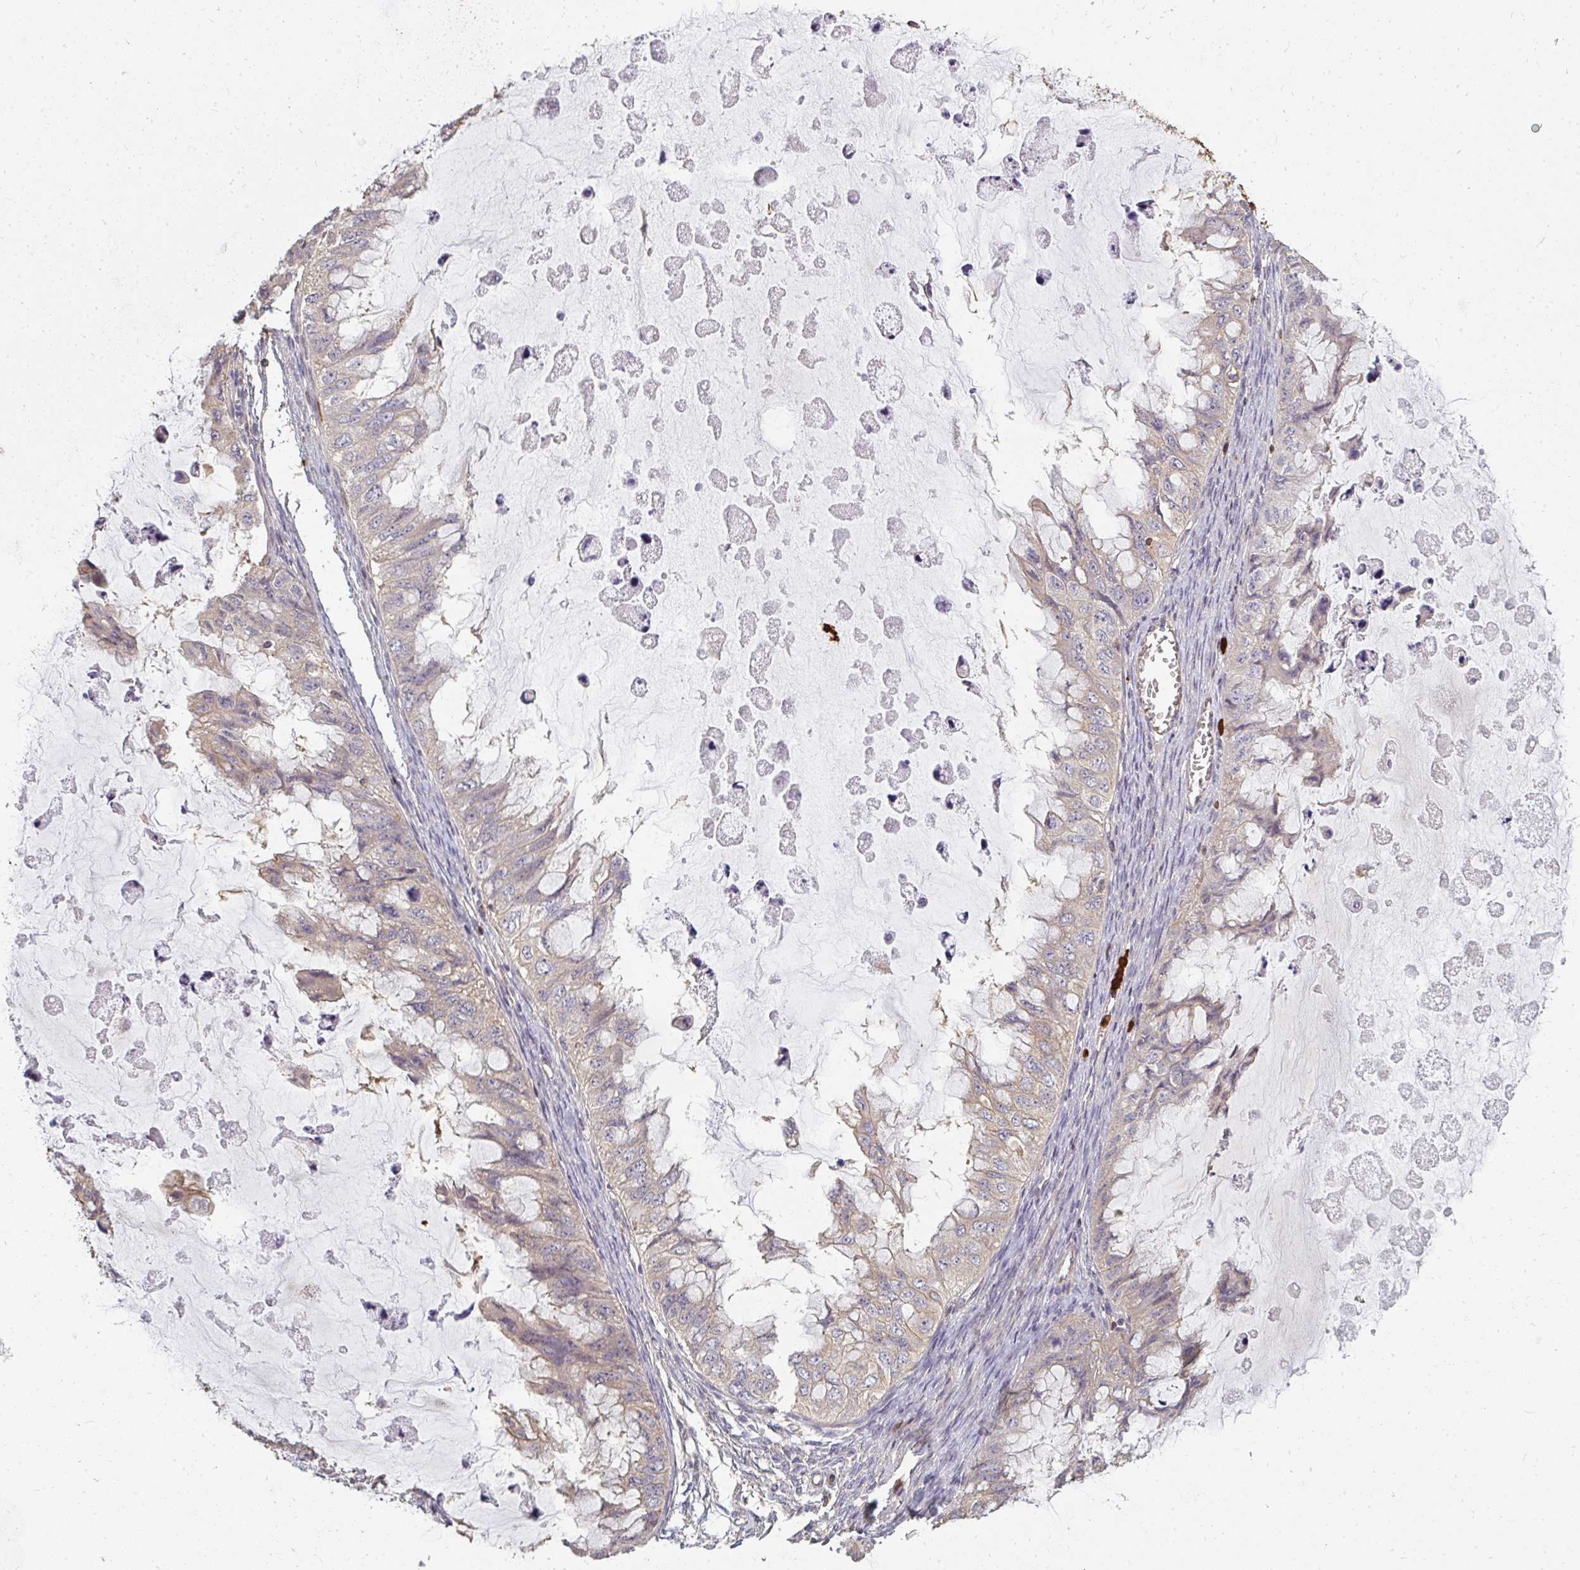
{"staining": {"intensity": "negative", "quantity": "none", "location": "none"}, "tissue": "ovarian cancer", "cell_type": "Tumor cells", "image_type": "cancer", "snomed": [{"axis": "morphology", "description": "Cystadenocarcinoma, mucinous, NOS"}, {"axis": "topography", "description": "Ovary"}], "caption": "High magnification brightfield microscopy of mucinous cystadenocarcinoma (ovarian) stained with DAB (brown) and counterstained with hematoxylin (blue): tumor cells show no significant positivity. Nuclei are stained in blue.", "gene": "CNTRL", "patient": {"sex": "female", "age": 72}}